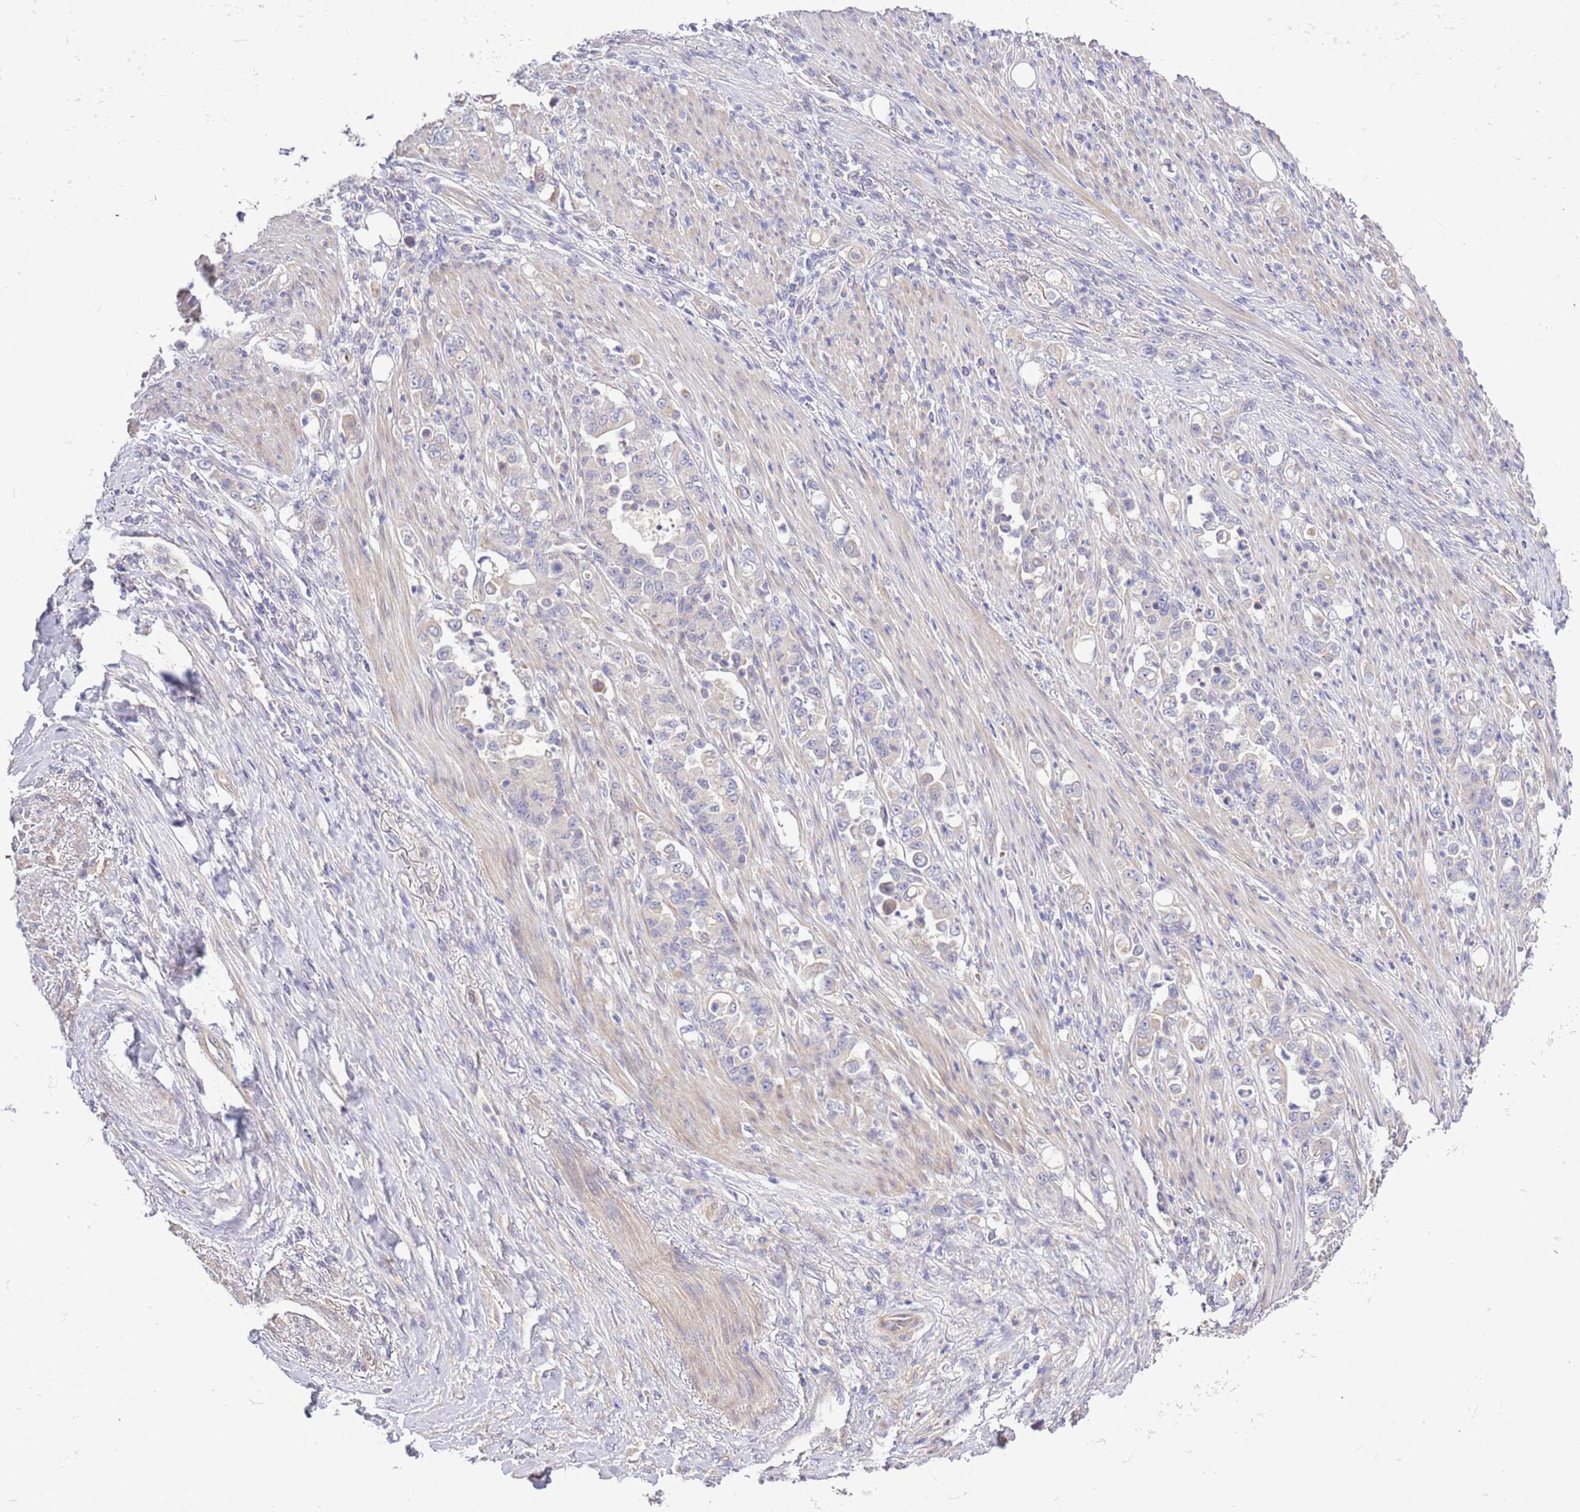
{"staining": {"intensity": "negative", "quantity": "none", "location": "none"}, "tissue": "stomach cancer", "cell_type": "Tumor cells", "image_type": "cancer", "snomed": [{"axis": "morphology", "description": "Normal tissue, NOS"}, {"axis": "morphology", "description": "Adenocarcinoma, NOS"}, {"axis": "topography", "description": "Stomach"}], "caption": "This is an IHC image of adenocarcinoma (stomach). There is no staining in tumor cells.", "gene": "LIPJ", "patient": {"sex": "female", "age": 79}}